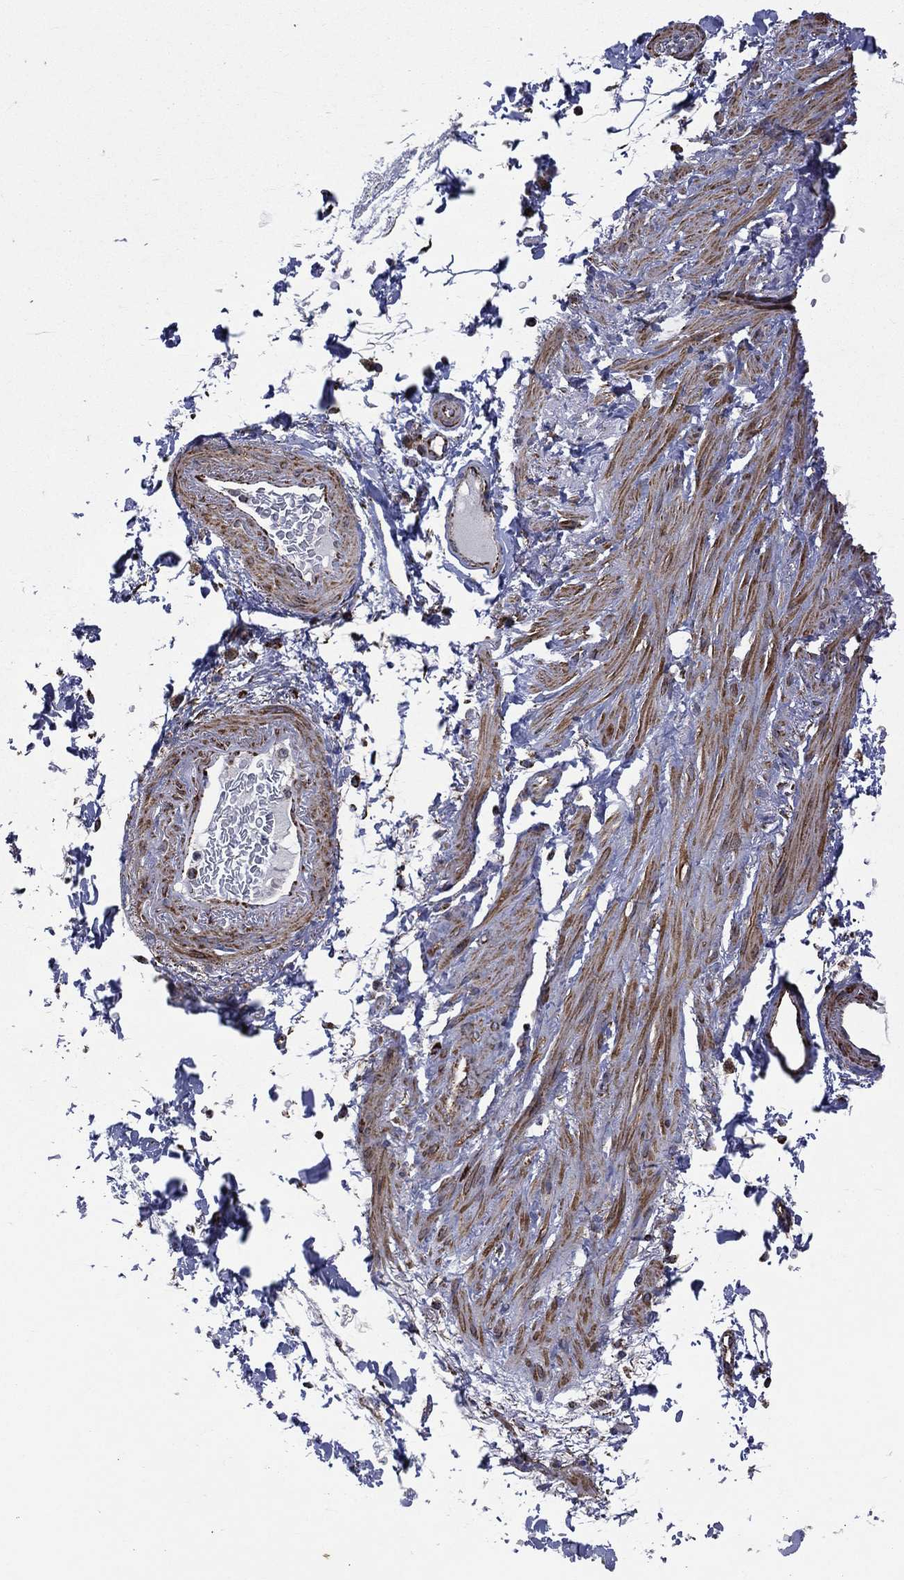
{"staining": {"intensity": "moderate", "quantity": ">75%", "location": "cytoplasmic/membranous"}, "tissue": "smooth muscle", "cell_type": "Smooth muscle cells", "image_type": "normal", "snomed": [{"axis": "morphology", "description": "Normal tissue, NOS"}, {"axis": "topography", "description": "Smooth muscle"}, {"axis": "topography", "description": "Anal"}], "caption": "Protein expression analysis of normal smooth muscle exhibits moderate cytoplasmic/membranous expression in about >75% of smooth muscle cells. The protein is stained brown, and the nuclei are stained in blue (DAB (3,3'-diaminobenzidine) IHC with brightfield microscopy, high magnification).", "gene": "GOT2", "patient": {"sex": "male", "age": 83}}